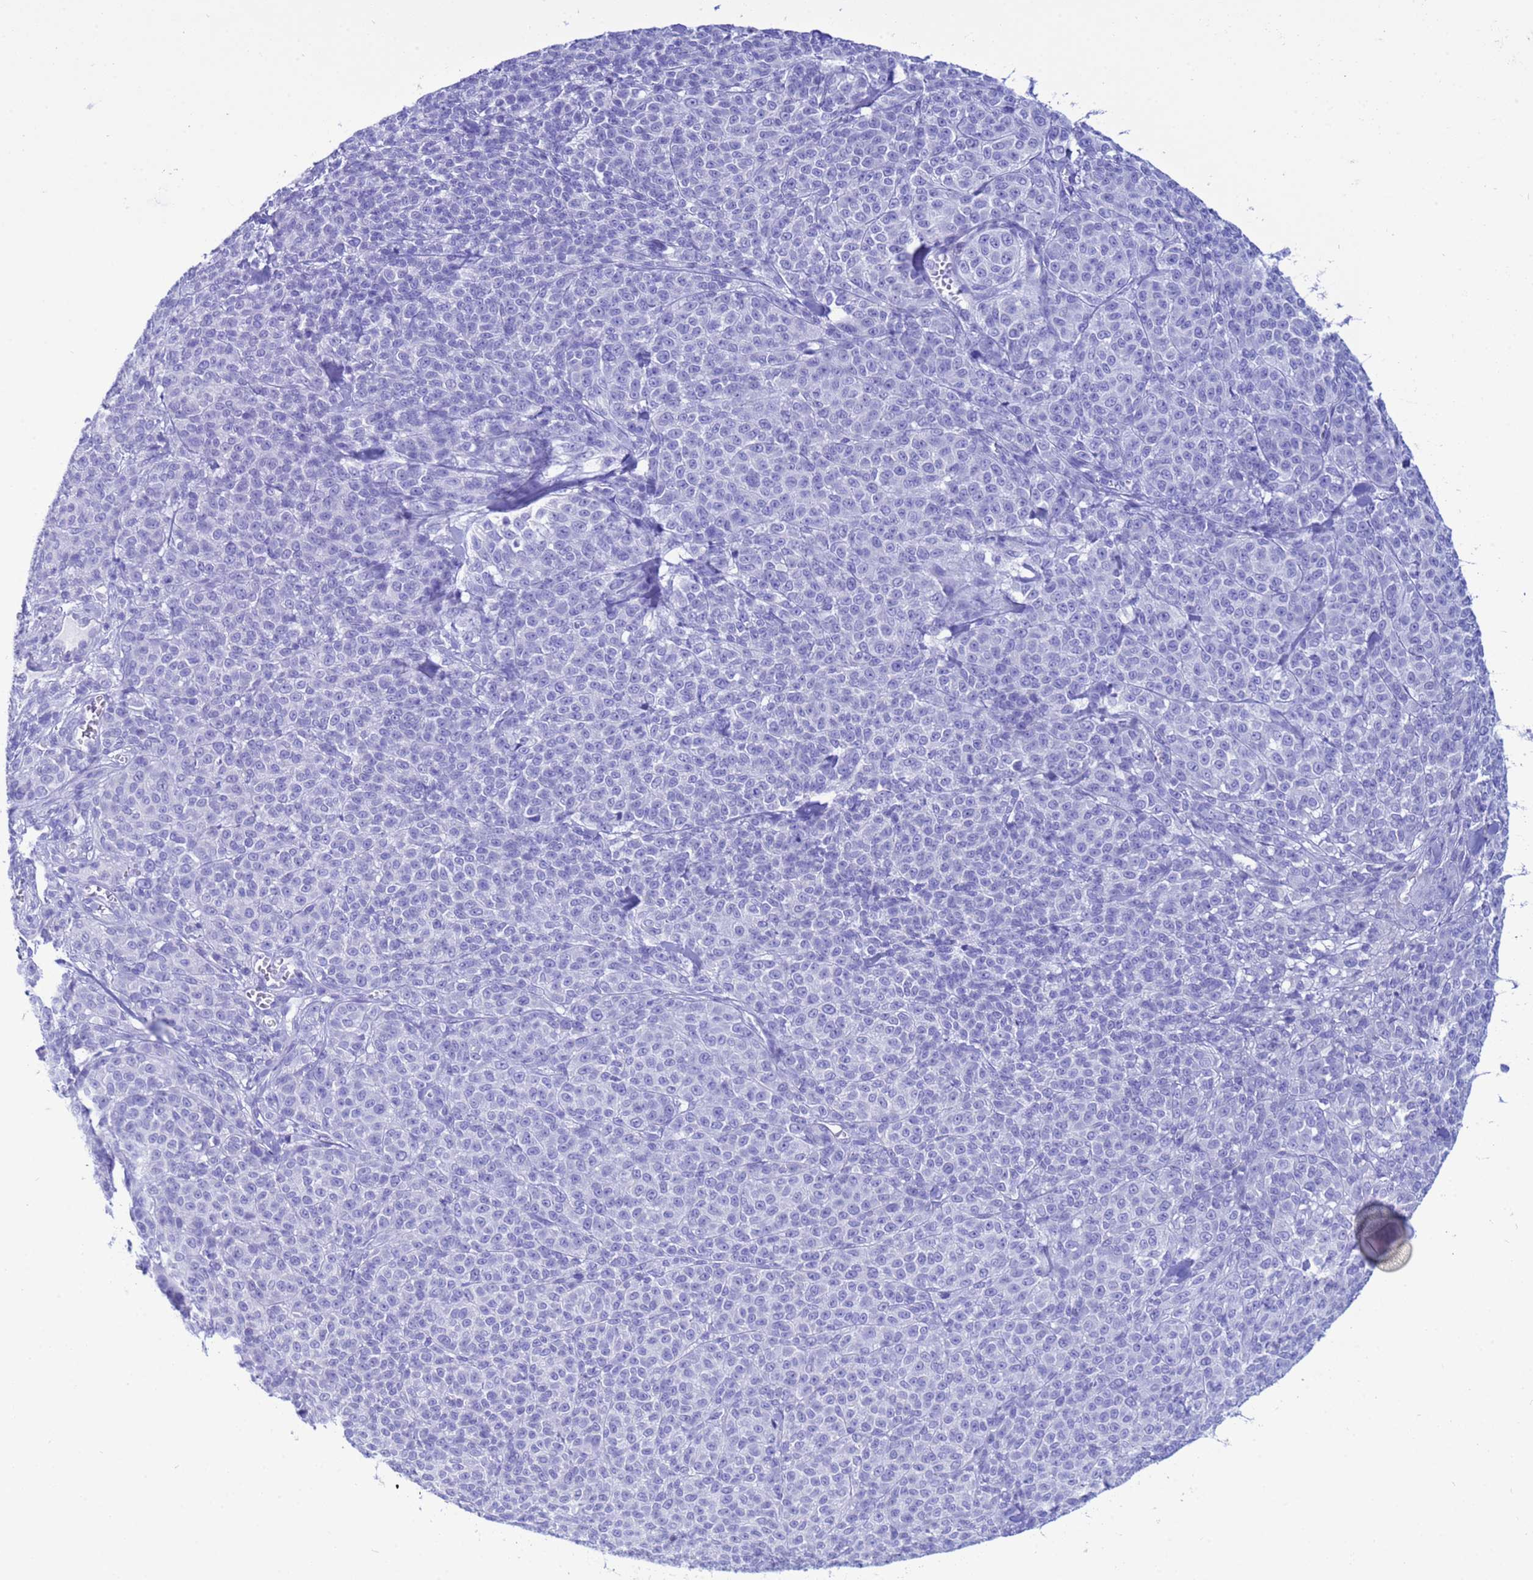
{"staining": {"intensity": "negative", "quantity": "none", "location": "none"}, "tissue": "melanoma", "cell_type": "Tumor cells", "image_type": "cancer", "snomed": [{"axis": "morphology", "description": "Normal tissue, NOS"}, {"axis": "morphology", "description": "Malignant melanoma, NOS"}, {"axis": "topography", "description": "Skin"}], "caption": "This is a micrograph of IHC staining of malignant melanoma, which shows no expression in tumor cells.", "gene": "AKR1C2", "patient": {"sex": "female", "age": 34}}